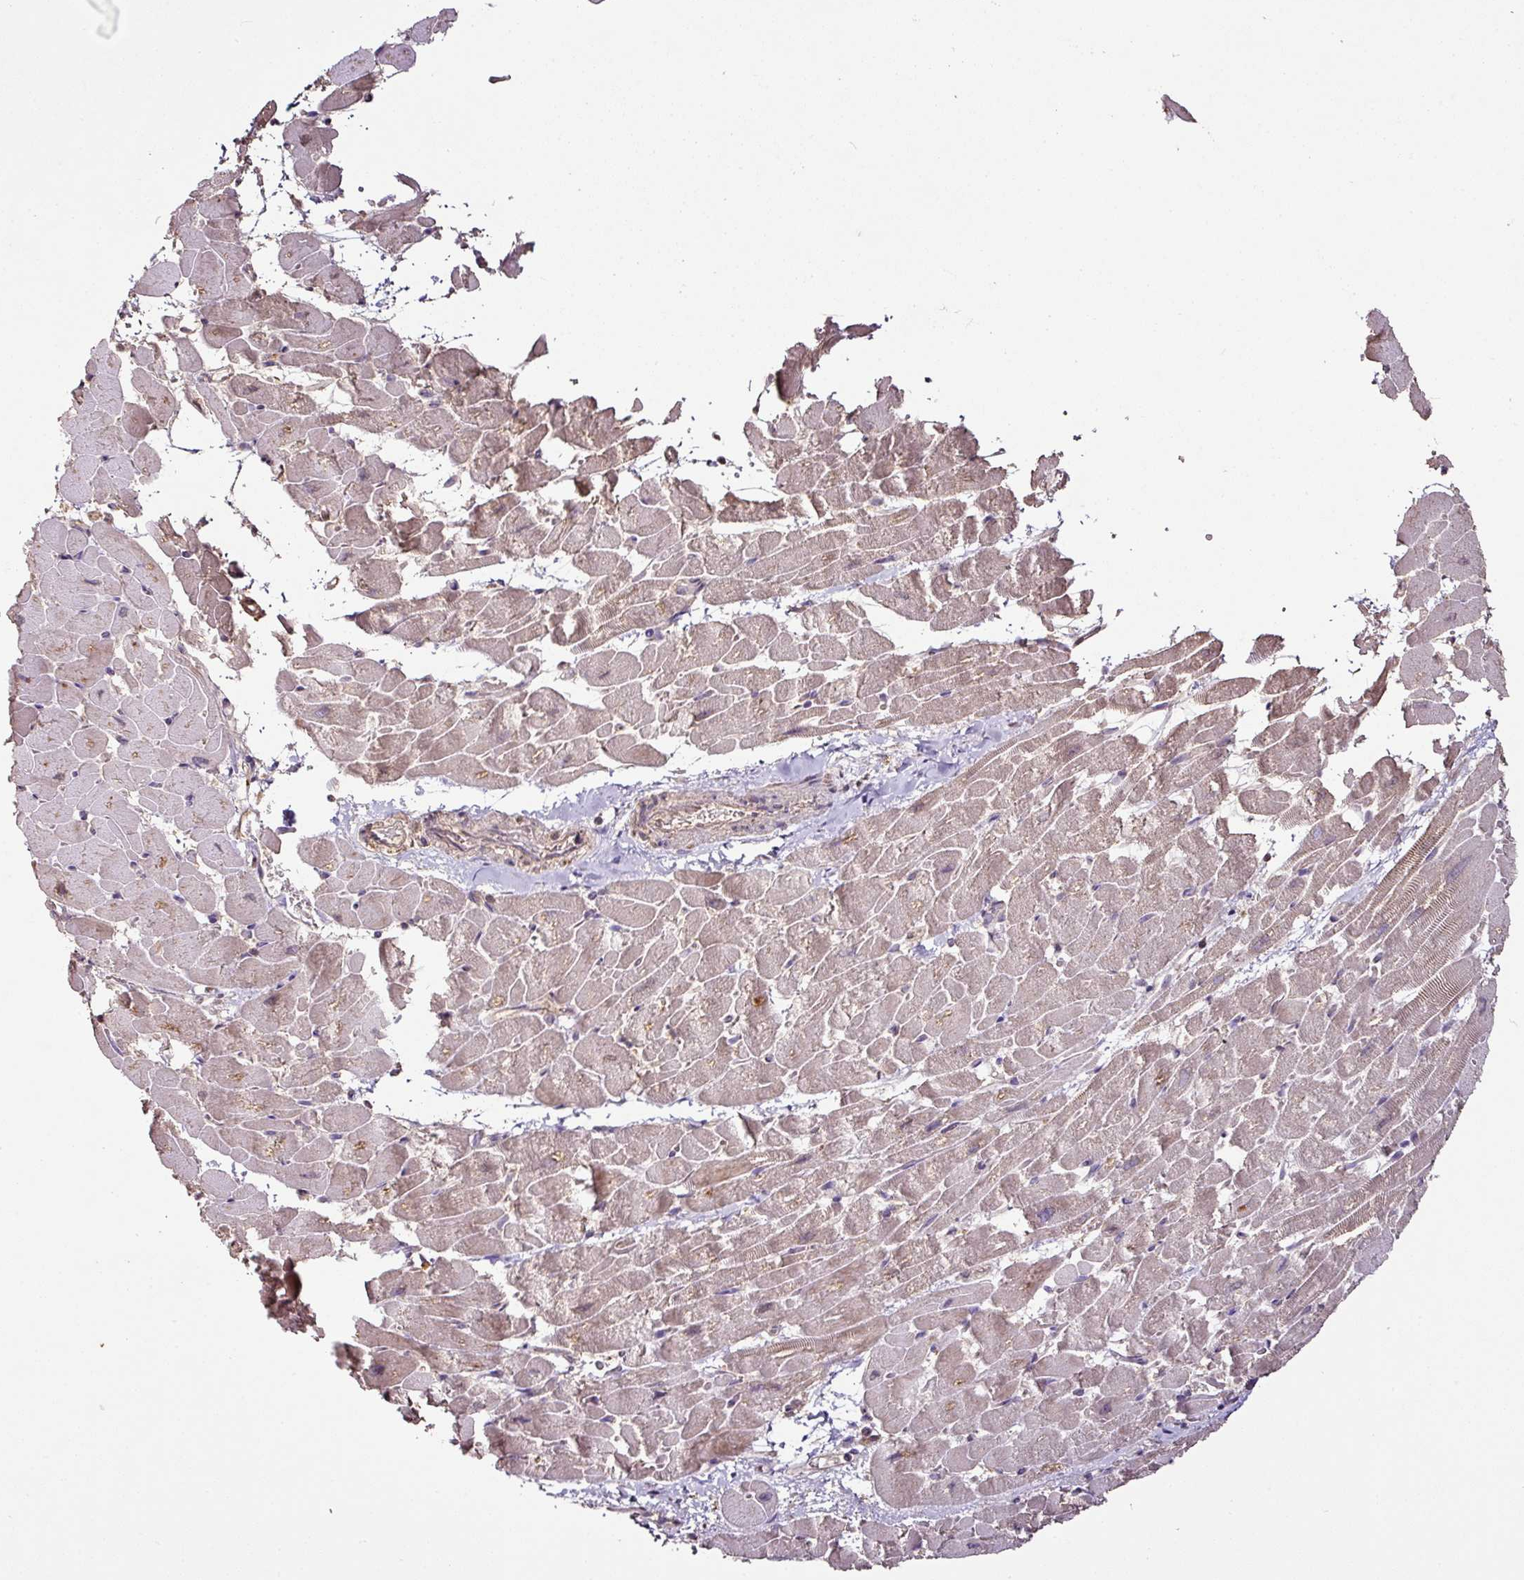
{"staining": {"intensity": "weak", "quantity": "25%-75%", "location": "cytoplasmic/membranous"}, "tissue": "heart muscle", "cell_type": "Cardiomyocytes", "image_type": "normal", "snomed": [{"axis": "morphology", "description": "Normal tissue, NOS"}, {"axis": "topography", "description": "Heart"}], "caption": "Protein expression analysis of normal human heart muscle reveals weak cytoplasmic/membranous positivity in about 25%-75% of cardiomyocytes. (IHC, brightfield microscopy, high magnification).", "gene": "RPL38", "patient": {"sex": "male", "age": 37}}